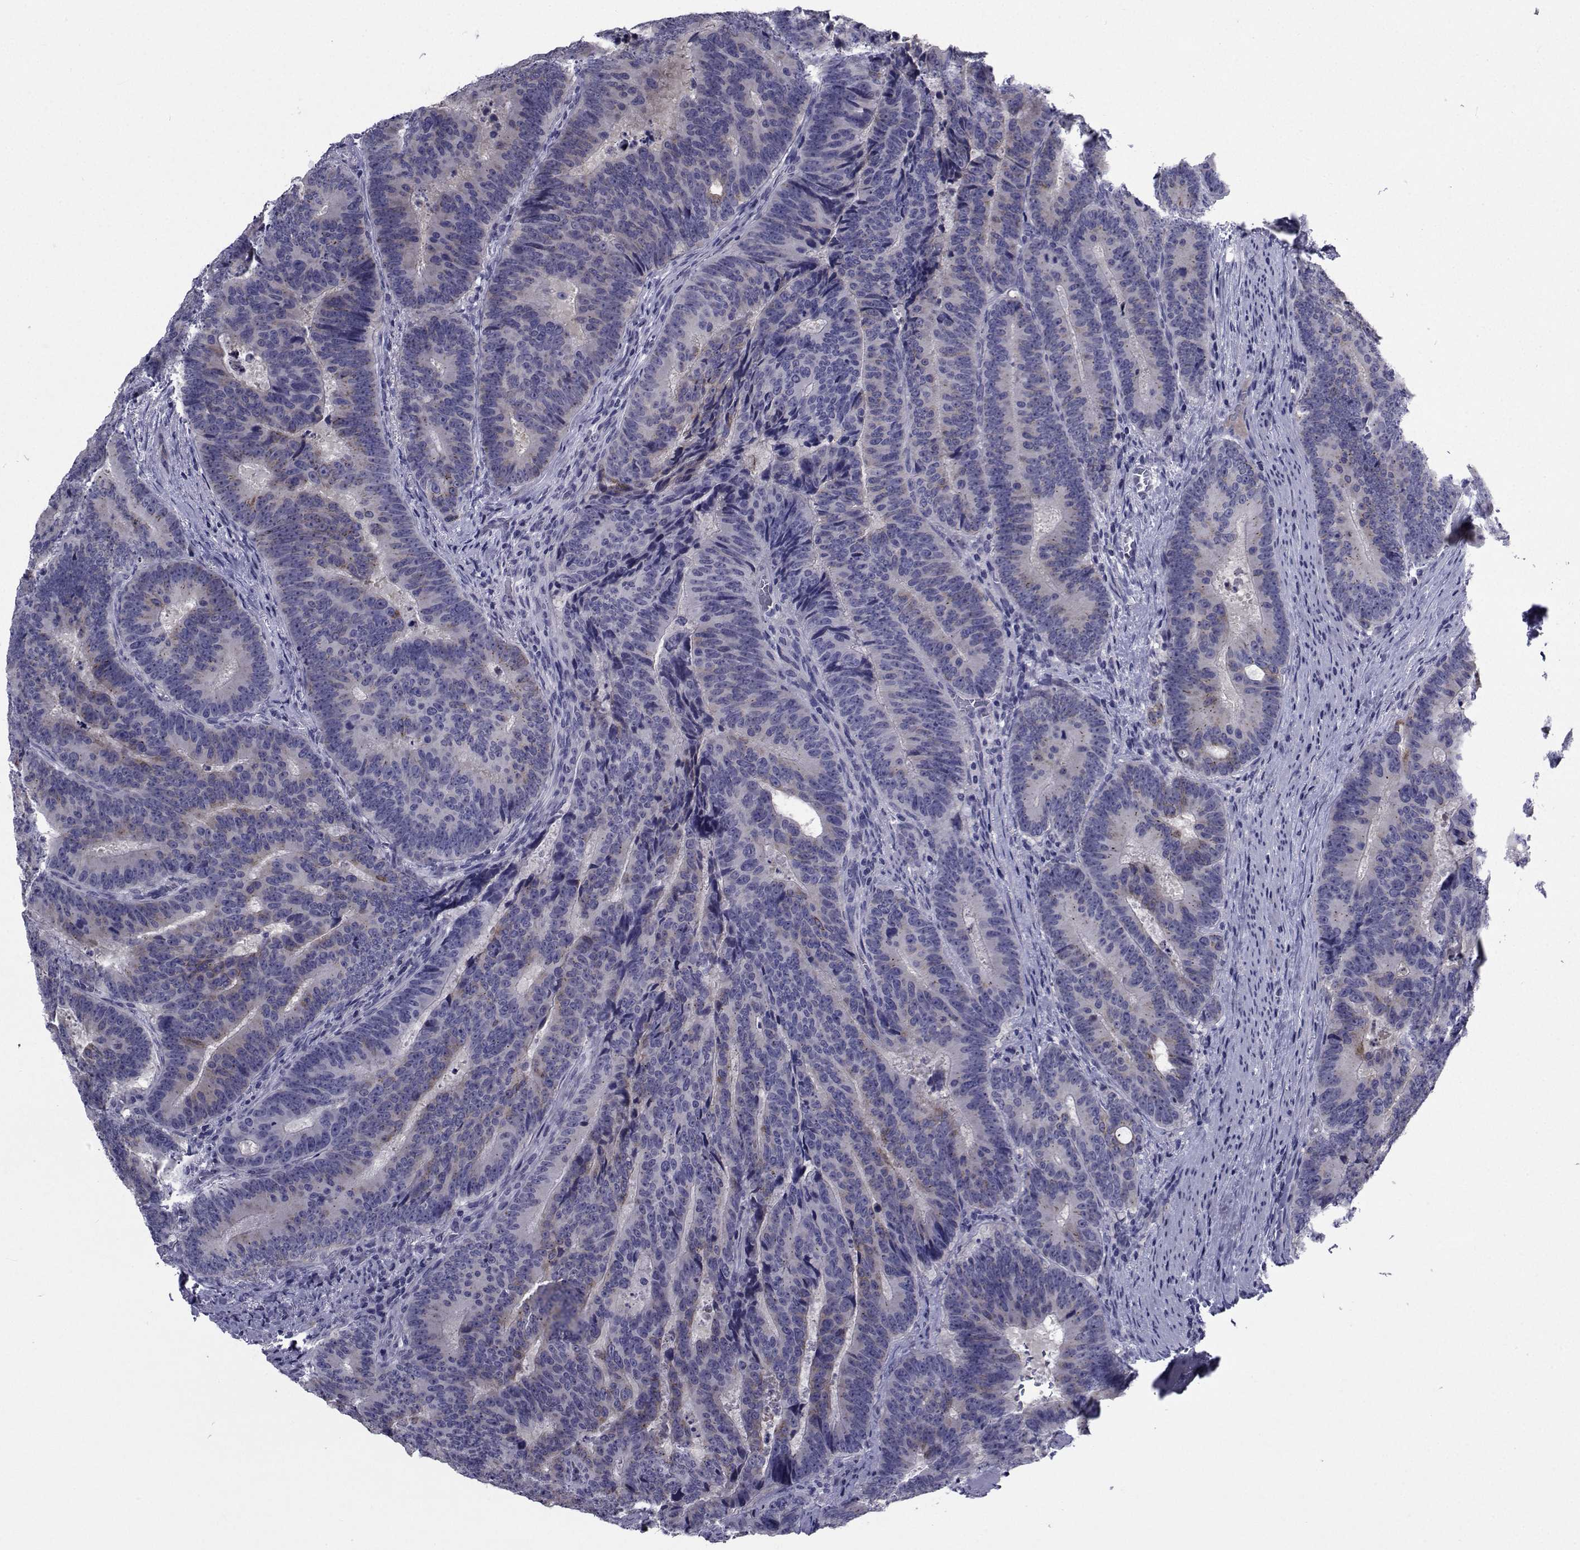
{"staining": {"intensity": "weak", "quantity": "<25%", "location": "cytoplasmic/membranous"}, "tissue": "colorectal cancer", "cell_type": "Tumor cells", "image_type": "cancer", "snomed": [{"axis": "morphology", "description": "Adenocarcinoma, NOS"}, {"axis": "topography", "description": "Colon"}], "caption": "An immunohistochemistry image of colorectal adenocarcinoma is shown. There is no staining in tumor cells of colorectal adenocarcinoma.", "gene": "SEMA5B", "patient": {"sex": "female", "age": 82}}